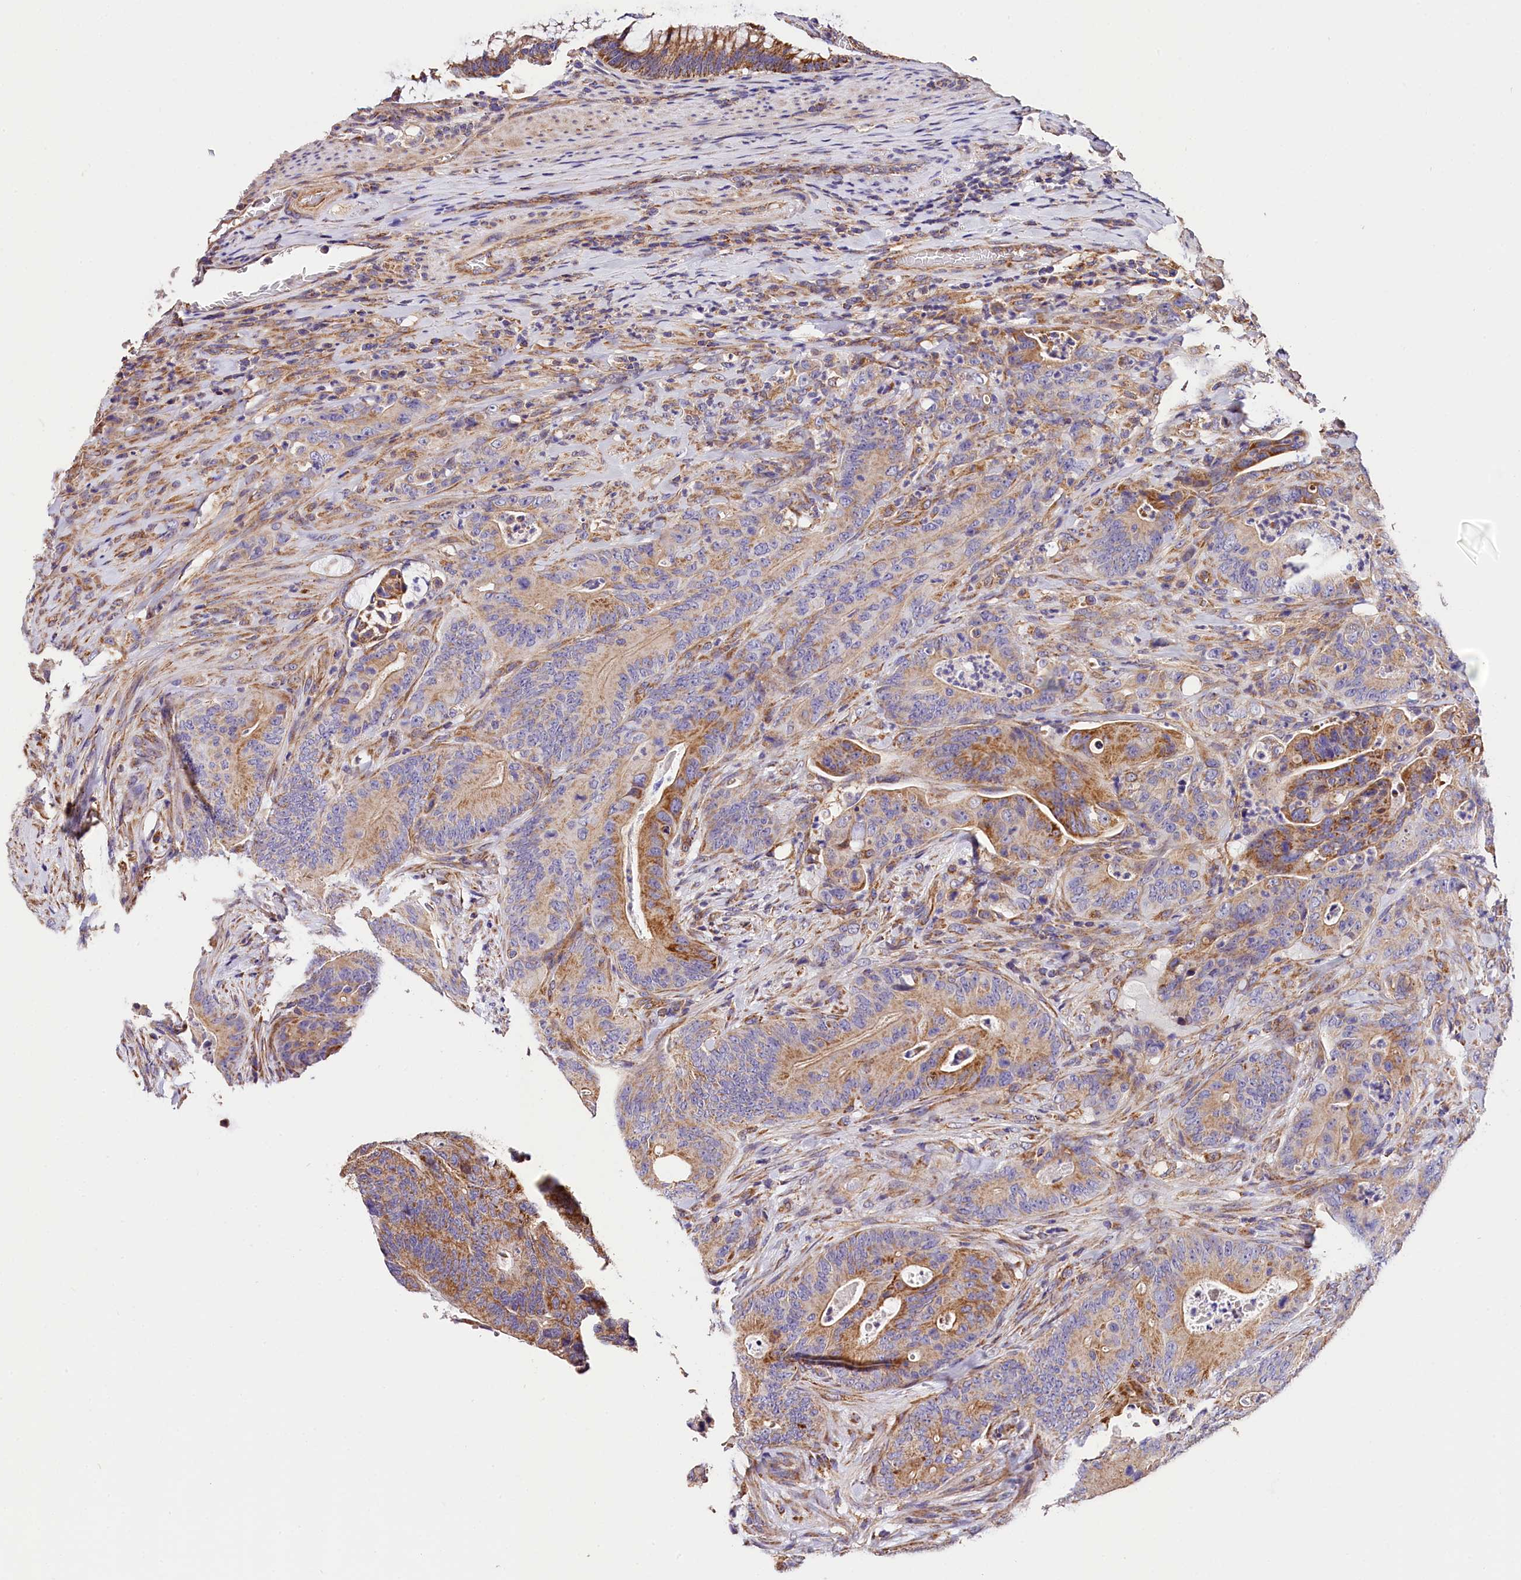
{"staining": {"intensity": "moderate", "quantity": "25%-75%", "location": "cytoplasmic/membranous"}, "tissue": "colorectal cancer", "cell_type": "Tumor cells", "image_type": "cancer", "snomed": [{"axis": "morphology", "description": "Normal tissue, NOS"}, {"axis": "topography", "description": "Colon"}], "caption": "This histopathology image demonstrates immunohistochemistry staining of colorectal cancer, with medium moderate cytoplasmic/membranous positivity in approximately 25%-75% of tumor cells.", "gene": "ACAA2", "patient": {"sex": "female", "age": 82}}